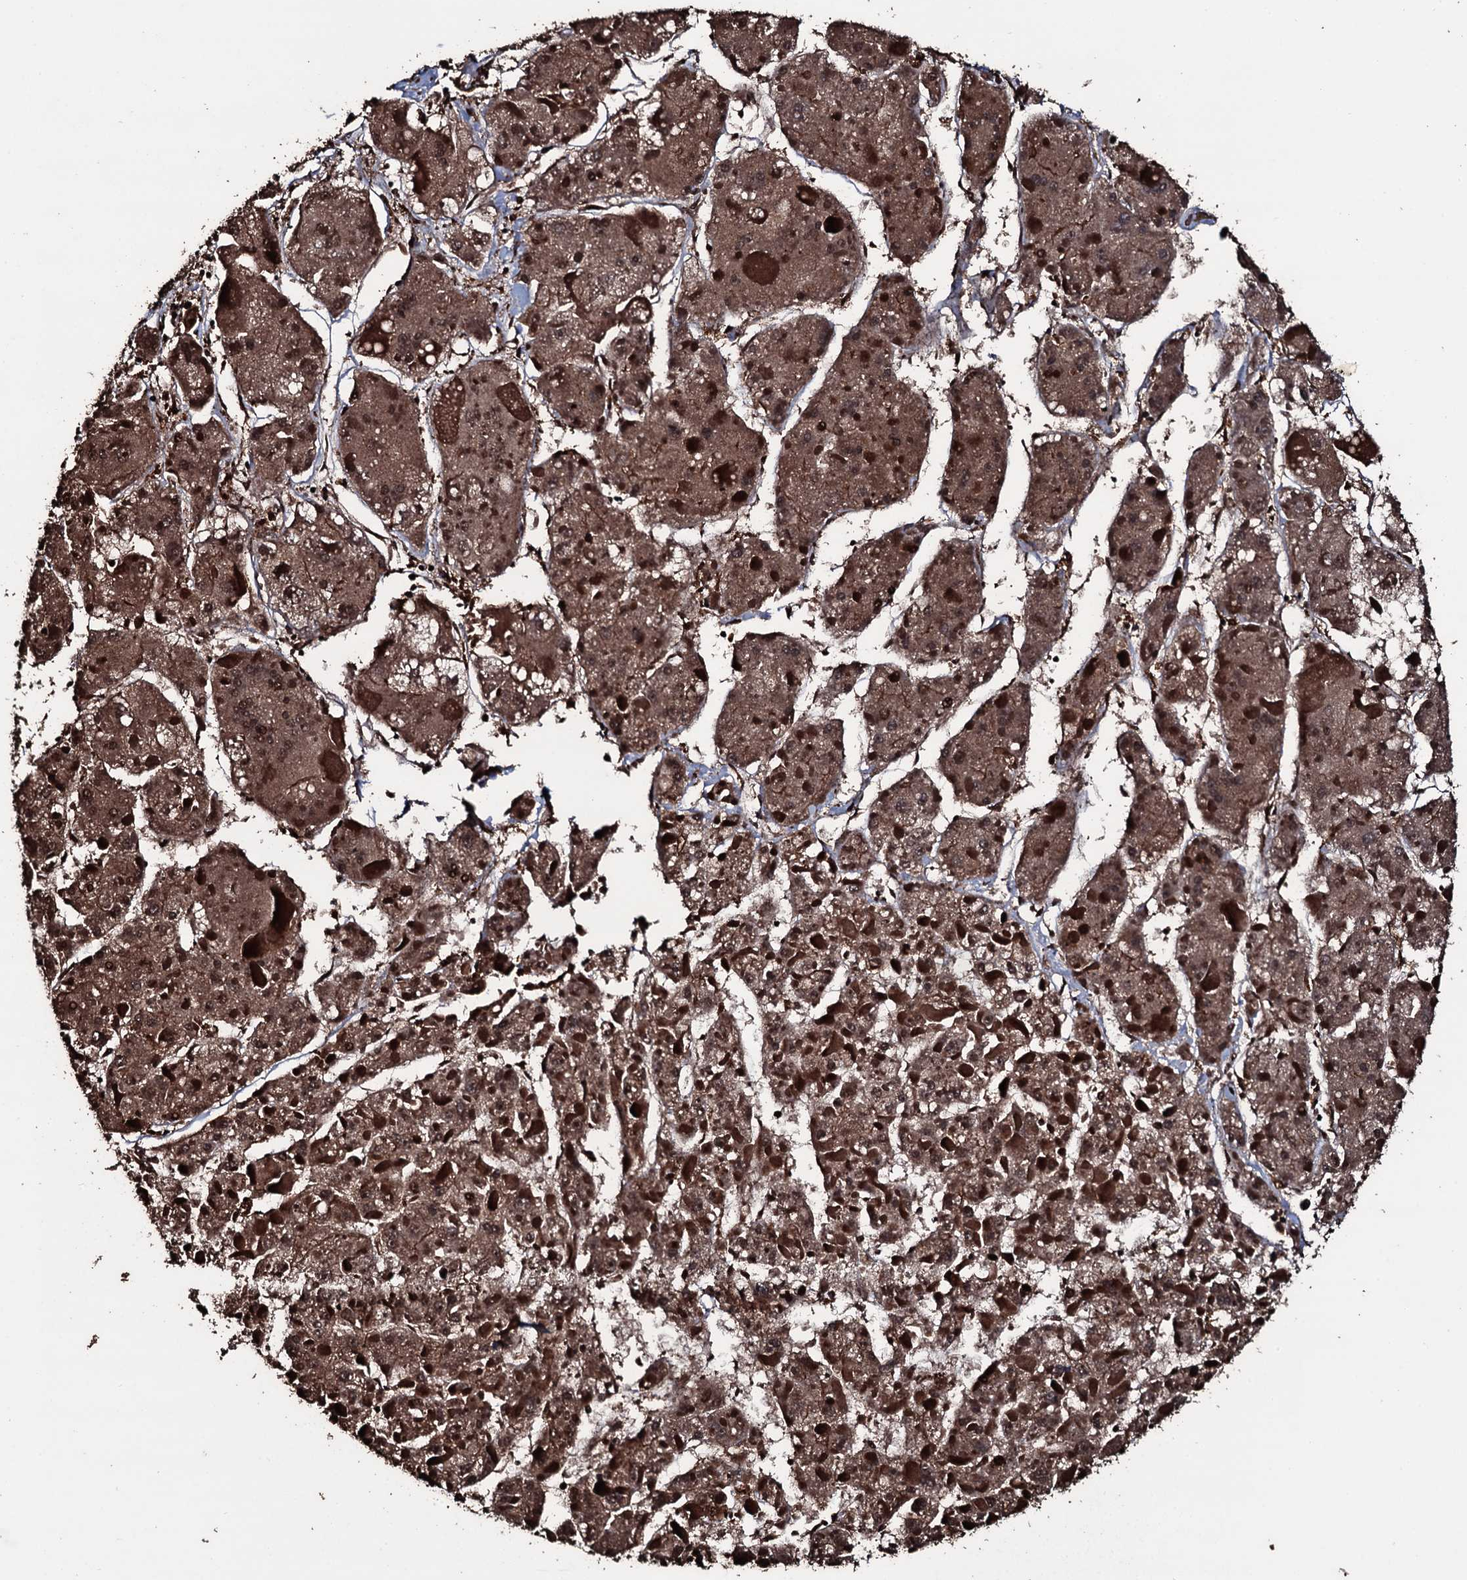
{"staining": {"intensity": "moderate", "quantity": ">75%", "location": "cytoplasmic/membranous,nuclear"}, "tissue": "liver cancer", "cell_type": "Tumor cells", "image_type": "cancer", "snomed": [{"axis": "morphology", "description": "Carcinoma, Hepatocellular, NOS"}, {"axis": "topography", "description": "Liver"}], "caption": "Moderate cytoplasmic/membranous and nuclear protein staining is appreciated in about >75% of tumor cells in hepatocellular carcinoma (liver).", "gene": "ZSWIM8", "patient": {"sex": "female", "age": 73}}